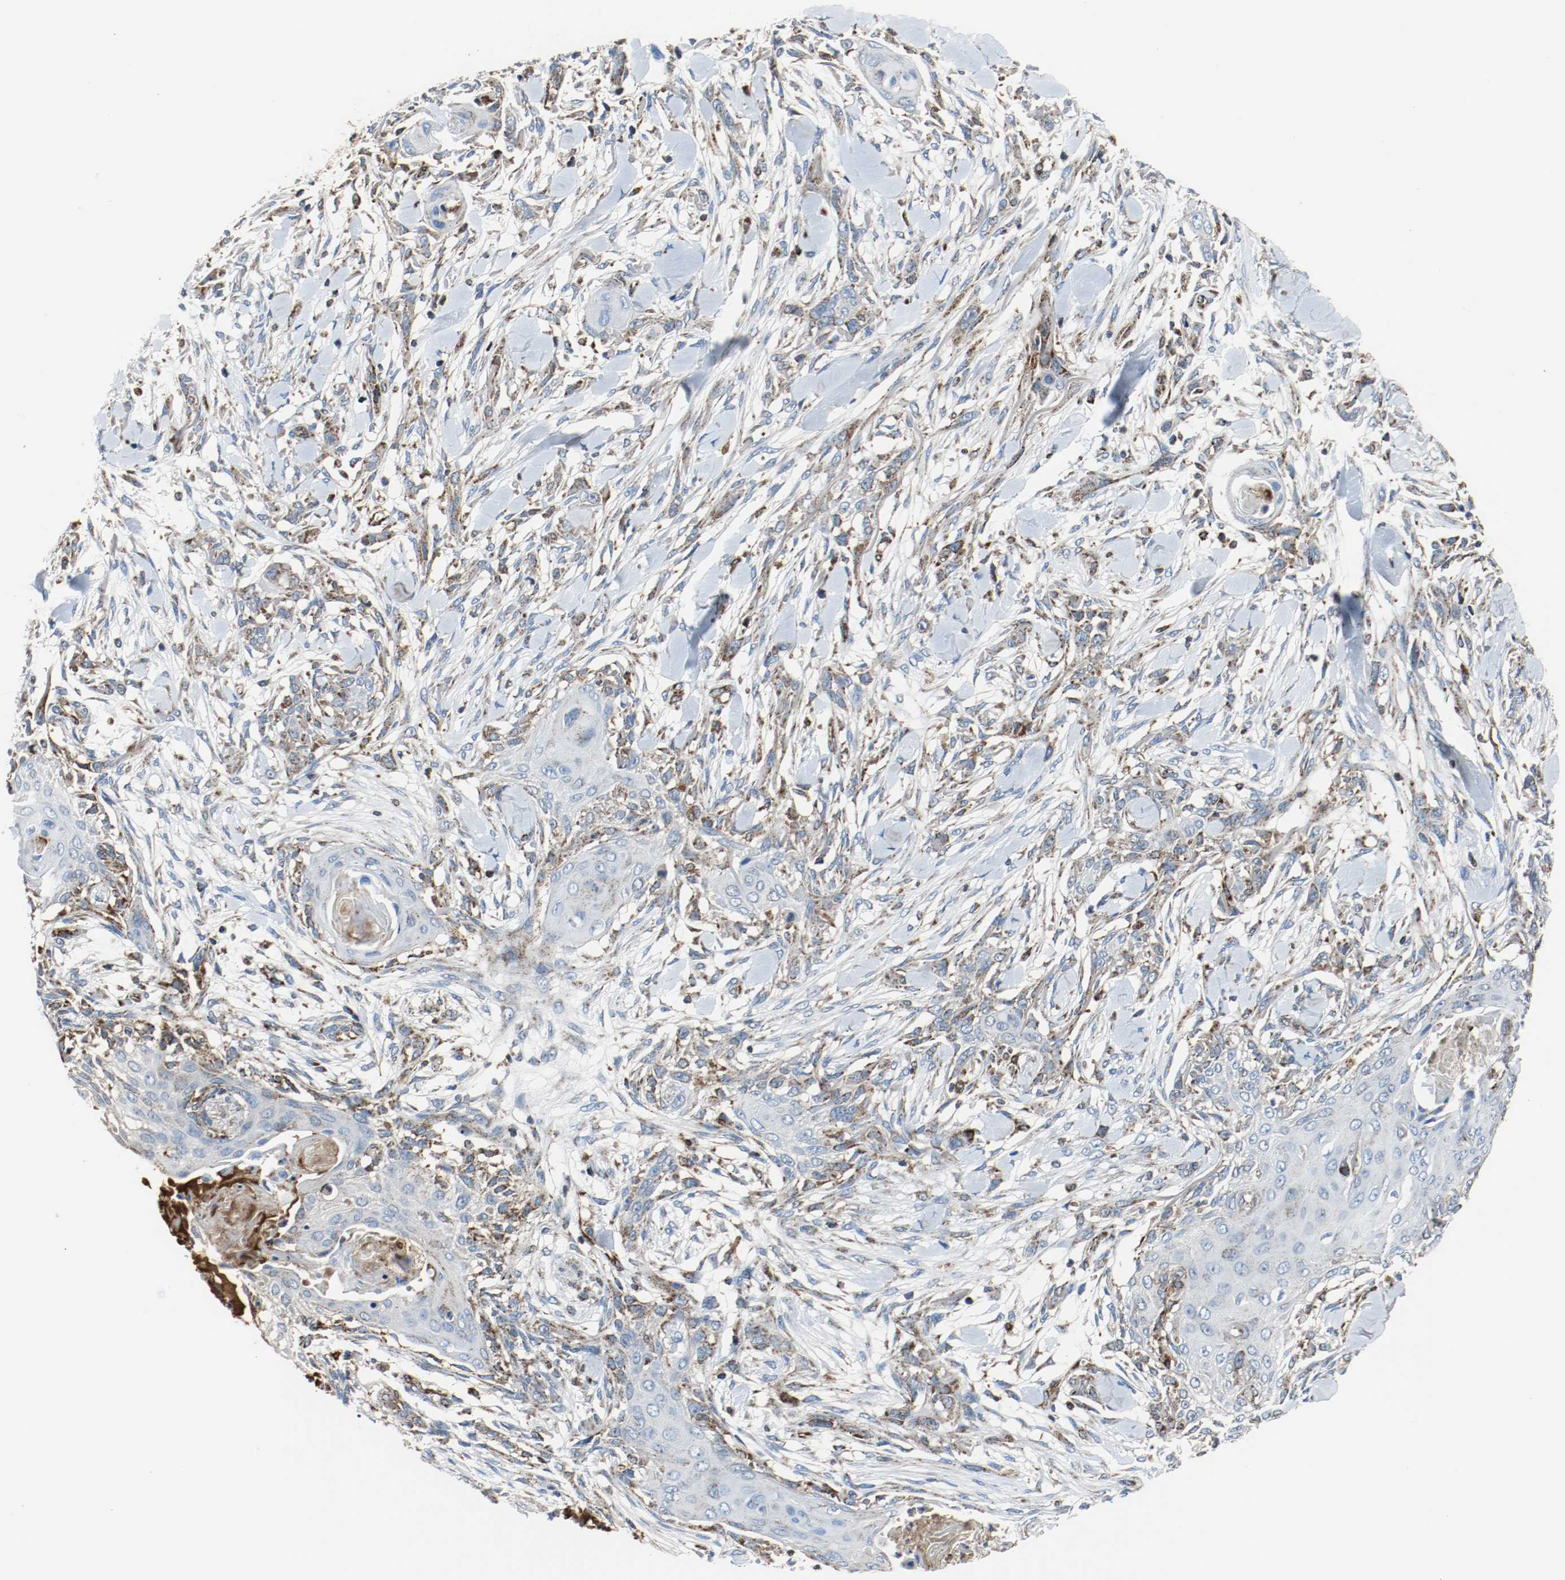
{"staining": {"intensity": "moderate", "quantity": "25%-75%", "location": "cytoplasmic/membranous"}, "tissue": "skin cancer", "cell_type": "Tumor cells", "image_type": "cancer", "snomed": [{"axis": "morphology", "description": "Squamous cell carcinoma, NOS"}, {"axis": "topography", "description": "Skin"}], "caption": "DAB (3,3'-diaminobenzidine) immunohistochemical staining of human skin cancer shows moderate cytoplasmic/membranous protein positivity in about 25%-75% of tumor cells. (DAB (3,3'-diaminobenzidine) IHC, brown staining for protein, blue staining for nuclei).", "gene": "TXNRD1", "patient": {"sex": "female", "age": 59}}